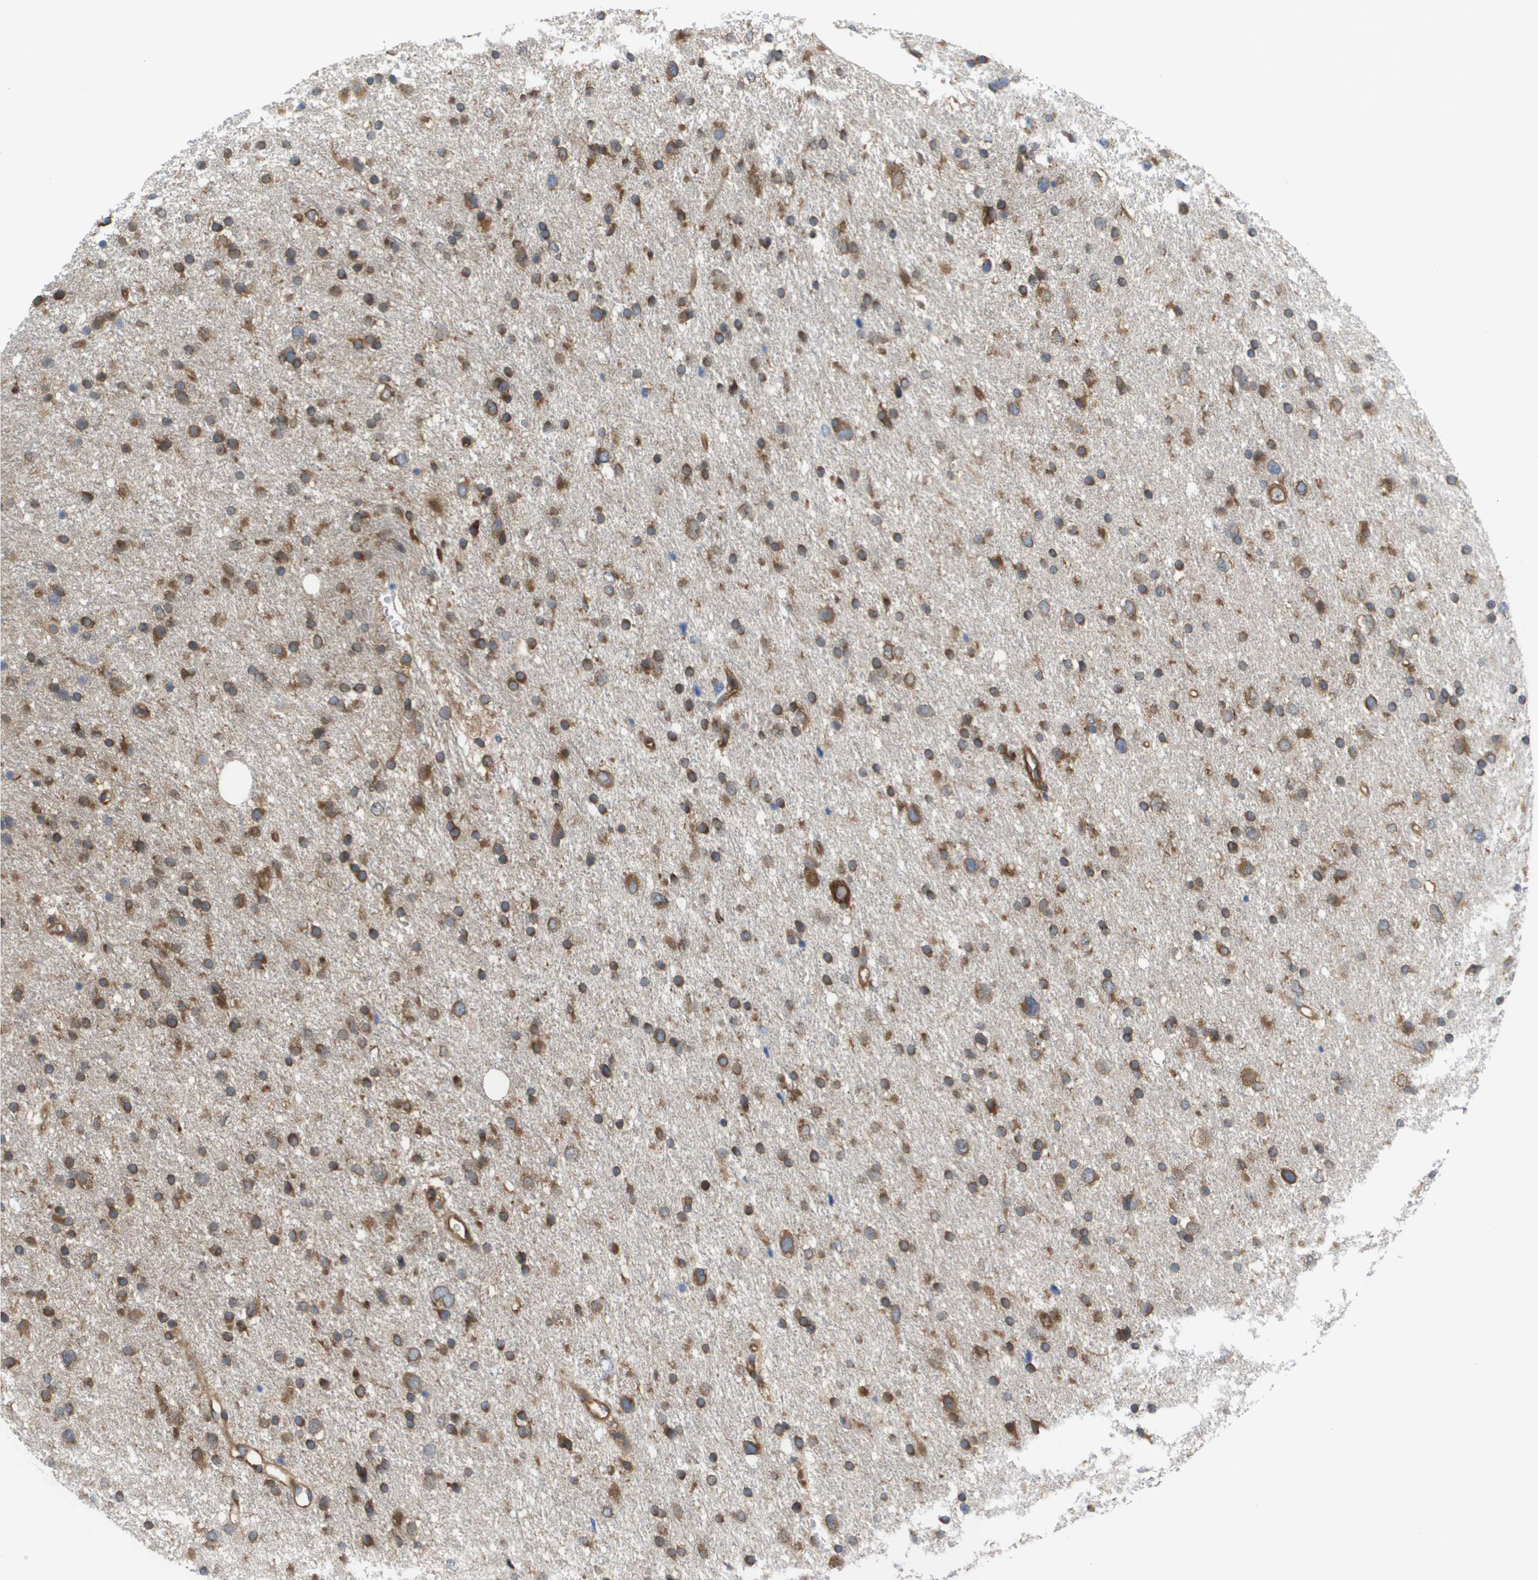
{"staining": {"intensity": "strong", "quantity": ">75%", "location": "cytoplasmic/membranous"}, "tissue": "glioma", "cell_type": "Tumor cells", "image_type": "cancer", "snomed": [{"axis": "morphology", "description": "Glioma, malignant, Low grade"}, {"axis": "topography", "description": "Brain"}], "caption": "This photomicrograph reveals IHC staining of malignant low-grade glioma, with high strong cytoplasmic/membranous staining in about >75% of tumor cells.", "gene": "EIF4G2", "patient": {"sex": "female", "age": 37}}